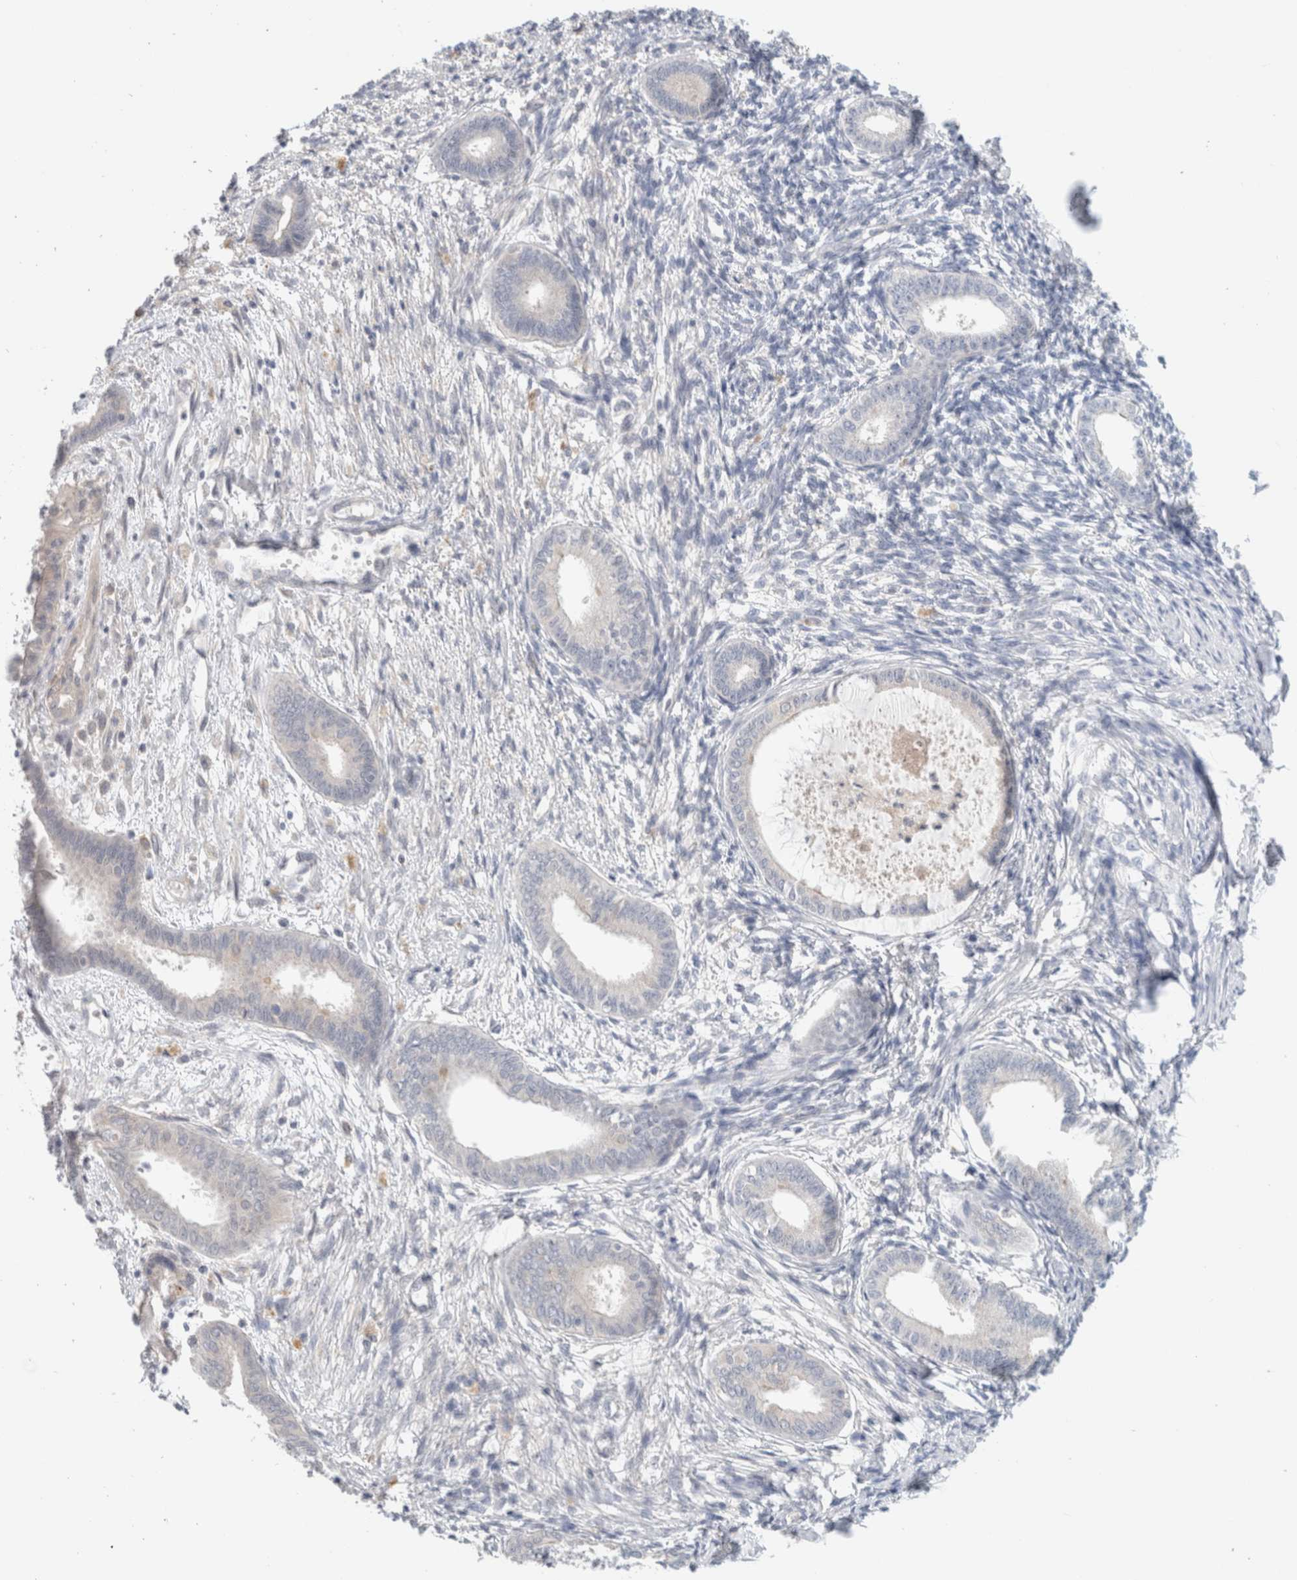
{"staining": {"intensity": "negative", "quantity": "none", "location": "none"}, "tissue": "endometrium", "cell_type": "Cells in endometrial stroma", "image_type": "normal", "snomed": [{"axis": "morphology", "description": "Normal tissue, NOS"}, {"axis": "topography", "description": "Endometrium"}], "caption": "Human endometrium stained for a protein using IHC demonstrates no expression in cells in endometrial stroma.", "gene": "SDR16C5", "patient": {"sex": "female", "age": 56}}